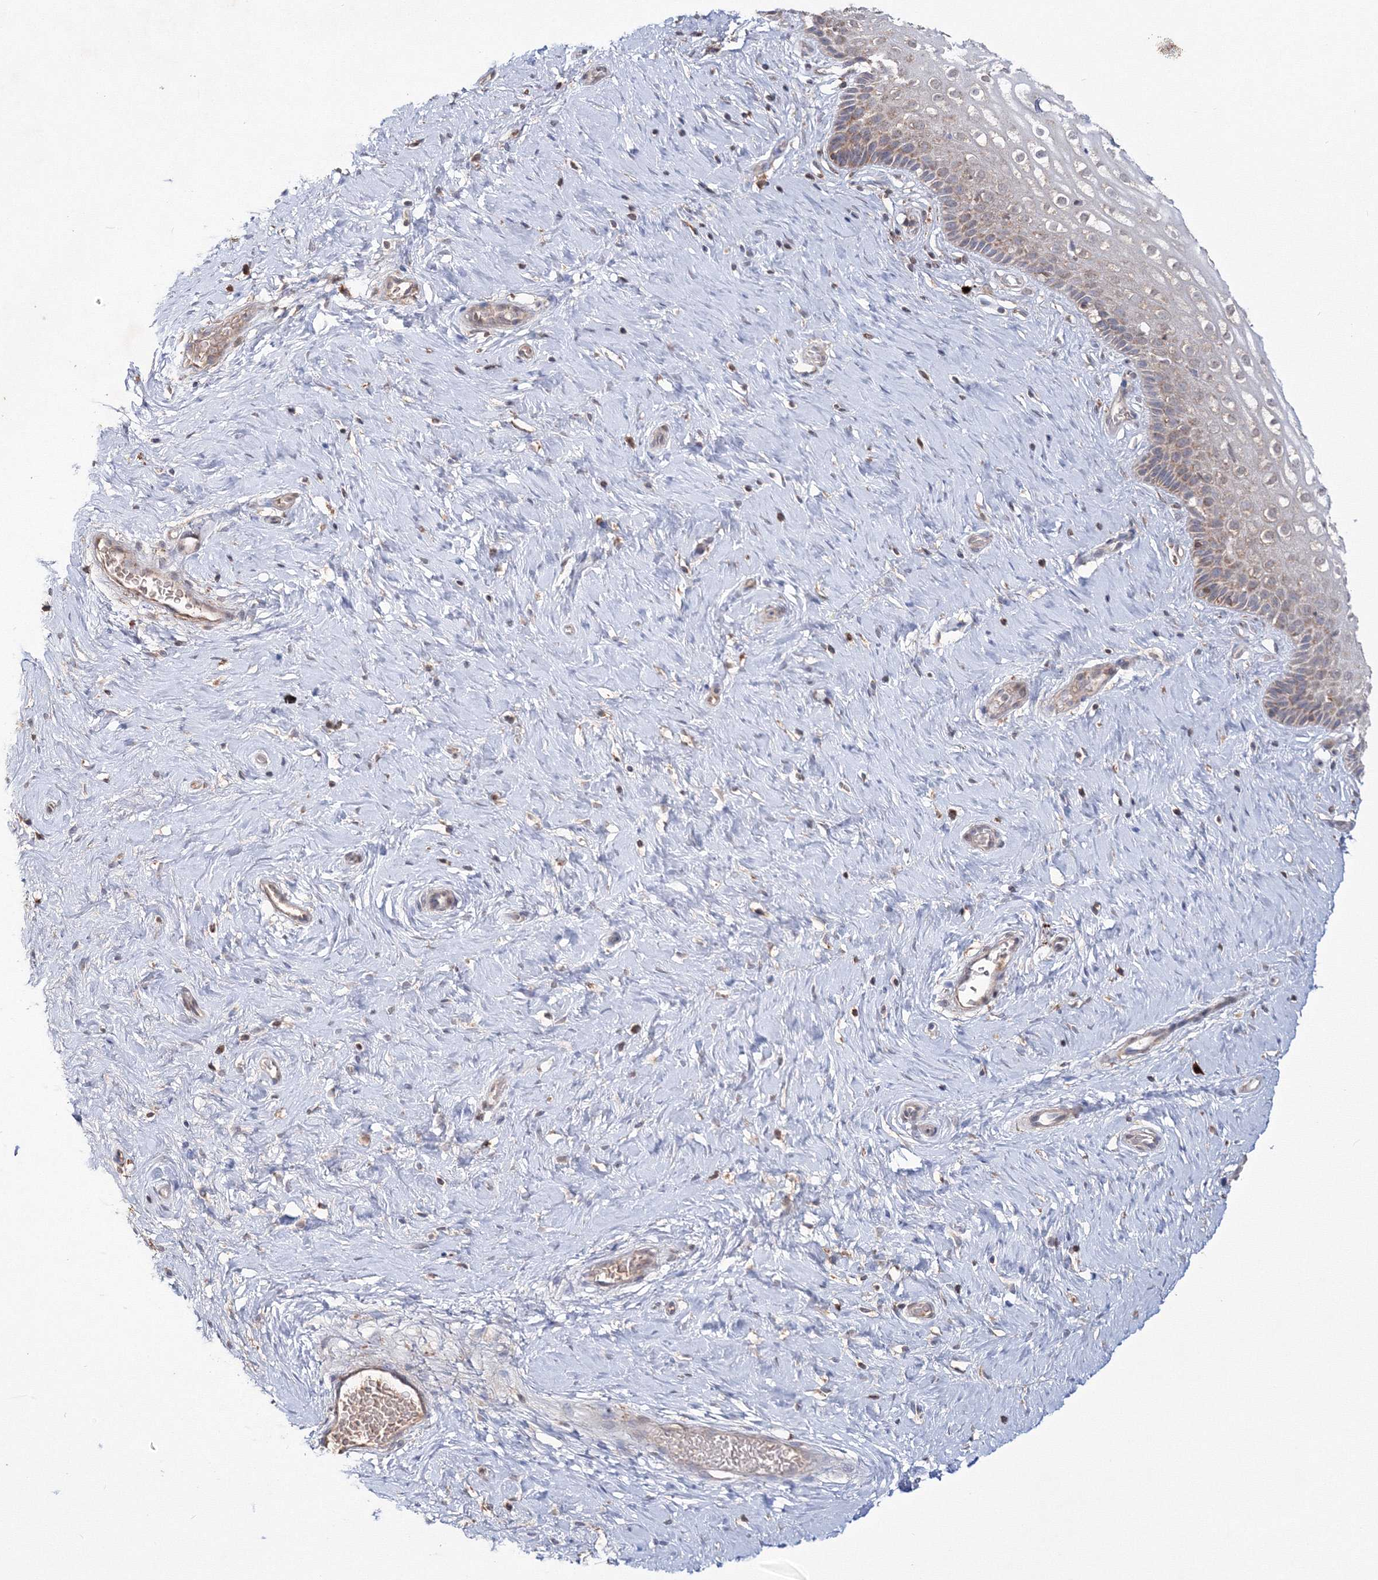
{"staining": {"intensity": "moderate", "quantity": ">75%", "location": "cytoplasmic/membranous"}, "tissue": "cervix", "cell_type": "Glandular cells", "image_type": "normal", "snomed": [{"axis": "morphology", "description": "Normal tissue, NOS"}, {"axis": "topography", "description": "Cervix"}], "caption": "Immunohistochemical staining of unremarkable human cervix reveals medium levels of moderate cytoplasmic/membranous positivity in about >75% of glandular cells. (brown staining indicates protein expression, while blue staining denotes nuclei).", "gene": "PEX13", "patient": {"sex": "female", "age": 33}}